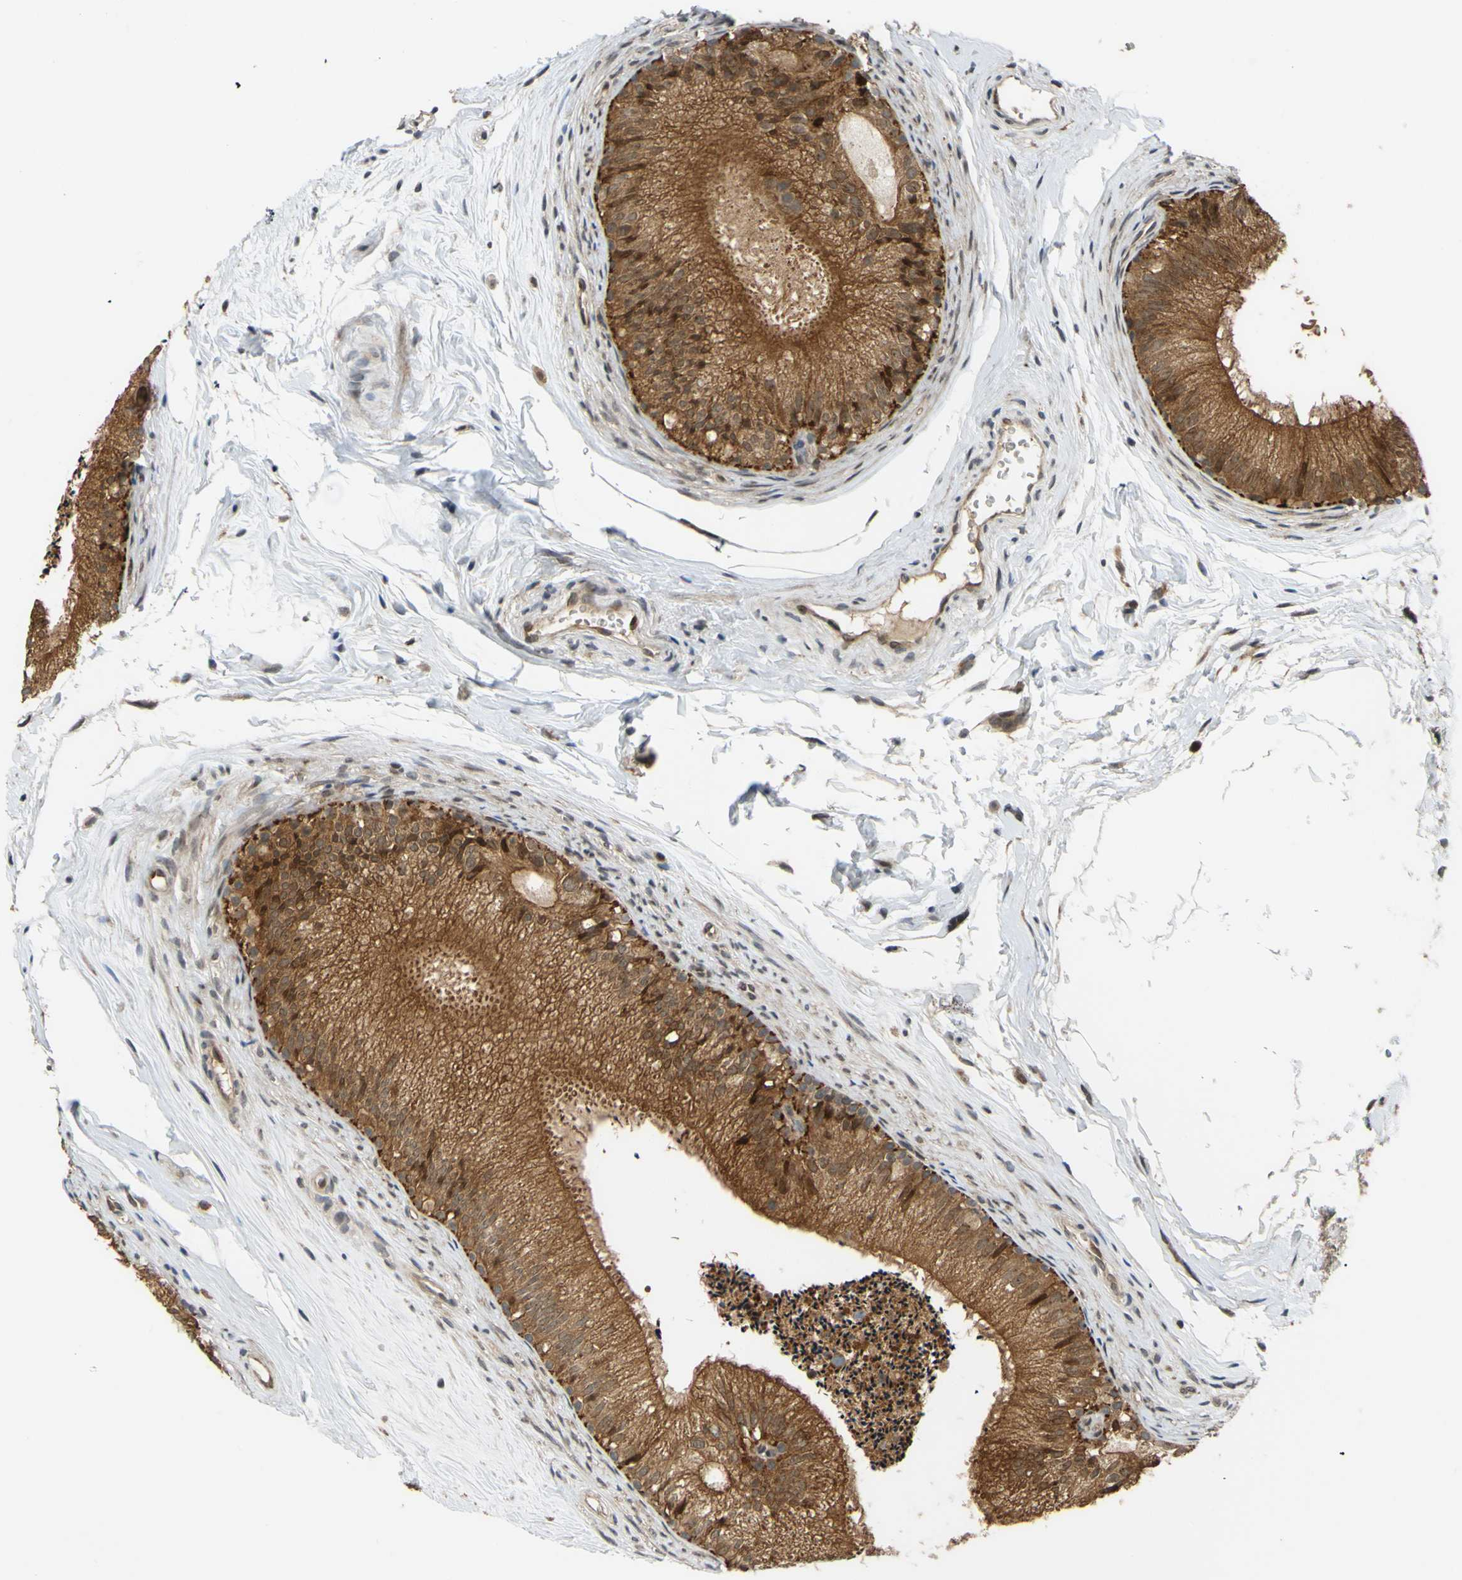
{"staining": {"intensity": "moderate", "quantity": ">75%", "location": "cytoplasmic/membranous,nuclear"}, "tissue": "epididymis", "cell_type": "Glandular cells", "image_type": "normal", "snomed": [{"axis": "morphology", "description": "Normal tissue, NOS"}, {"axis": "topography", "description": "Epididymis"}], "caption": "An immunohistochemistry image of benign tissue is shown. Protein staining in brown shows moderate cytoplasmic/membranous,nuclear positivity in epididymis within glandular cells.", "gene": "ABCC8", "patient": {"sex": "male", "age": 56}}